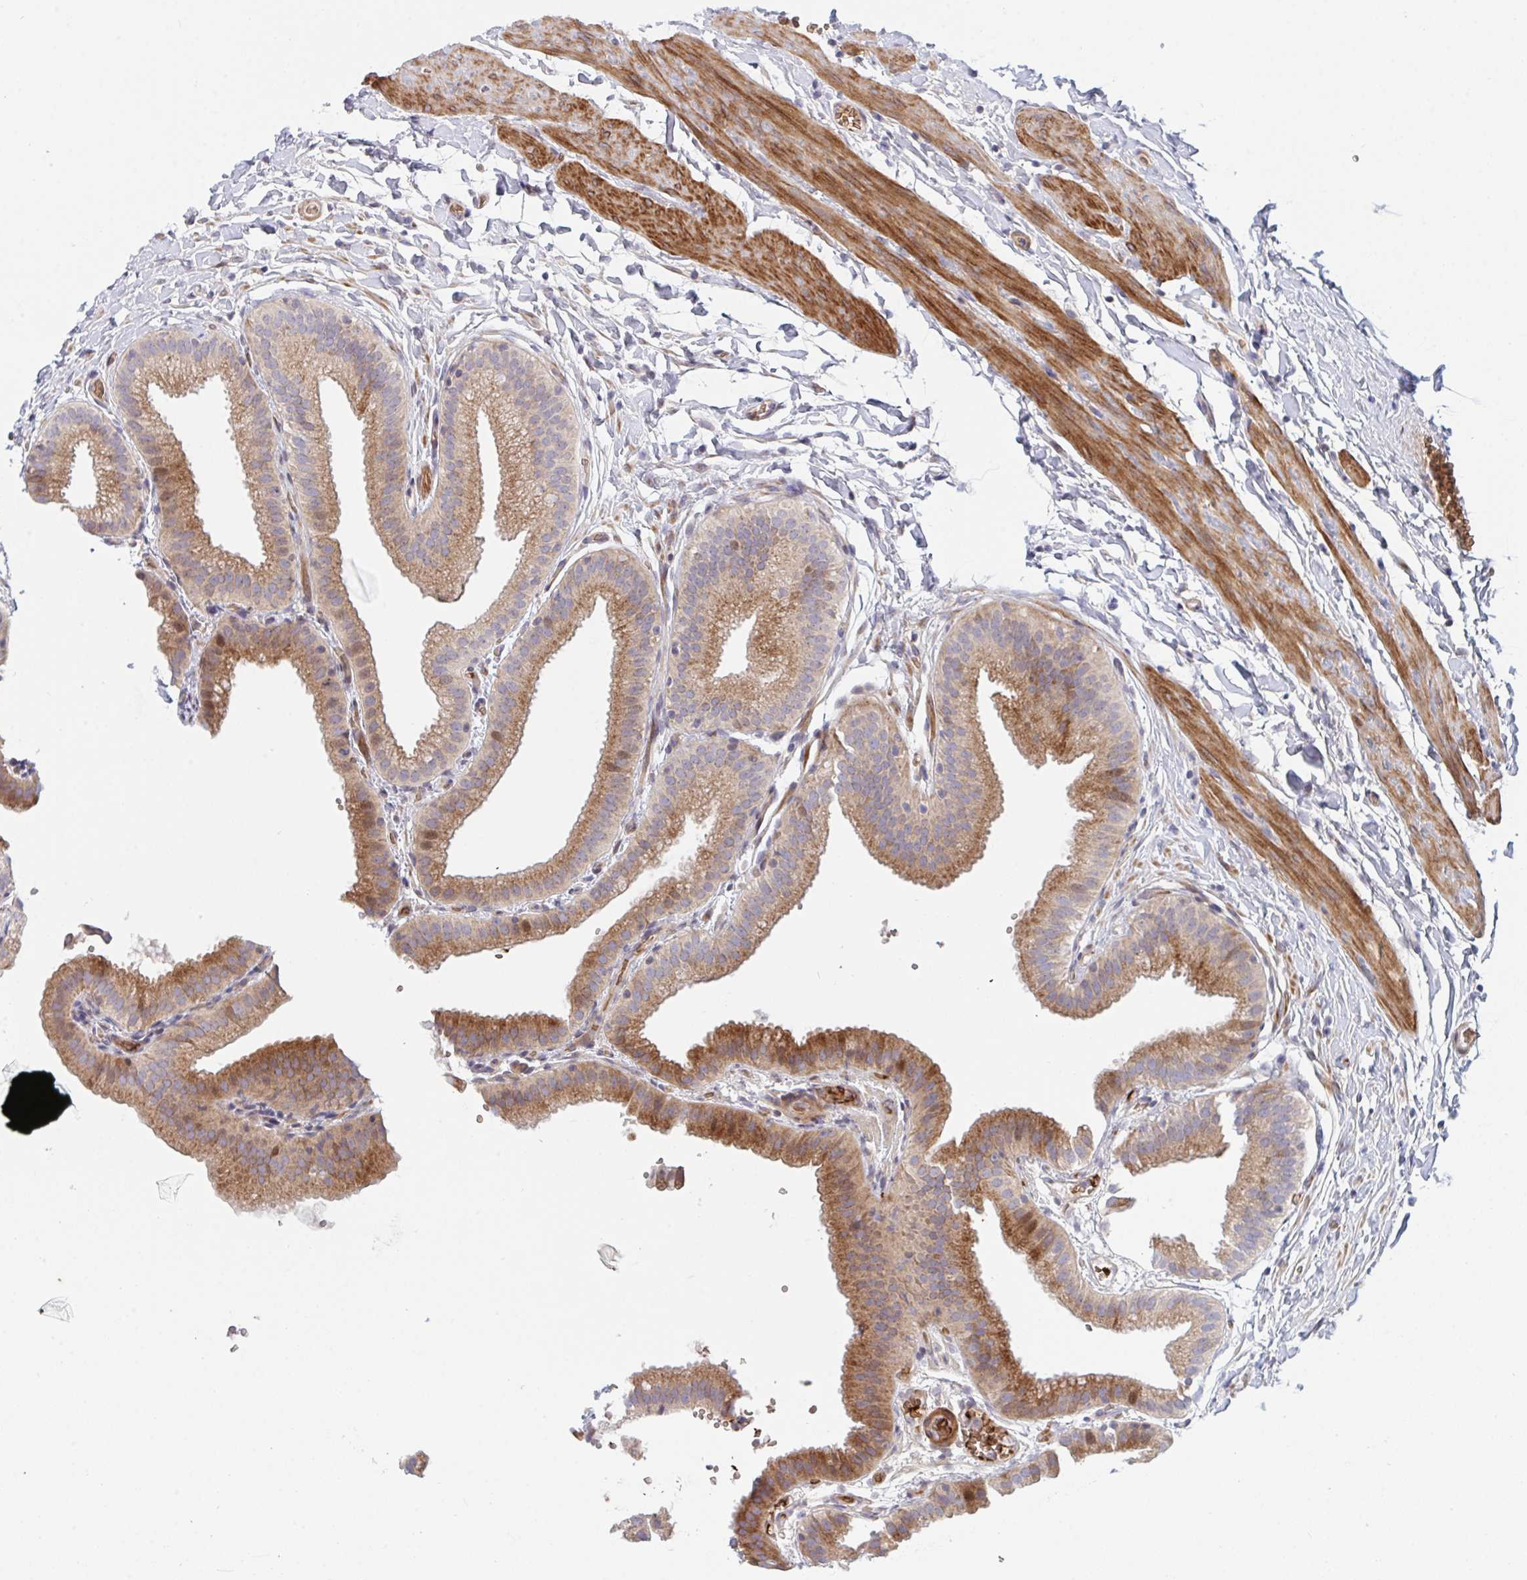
{"staining": {"intensity": "moderate", "quantity": ">75%", "location": "cytoplasmic/membranous"}, "tissue": "gallbladder", "cell_type": "Glandular cells", "image_type": "normal", "snomed": [{"axis": "morphology", "description": "Normal tissue, NOS"}, {"axis": "topography", "description": "Gallbladder"}], "caption": "This image exhibits immunohistochemistry (IHC) staining of unremarkable gallbladder, with medium moderate cytoplasmic/membranous staining in about >75% of glandular cells.", "gene": "TNFSF4", "patient": {"sex": "female", "age": 63}}